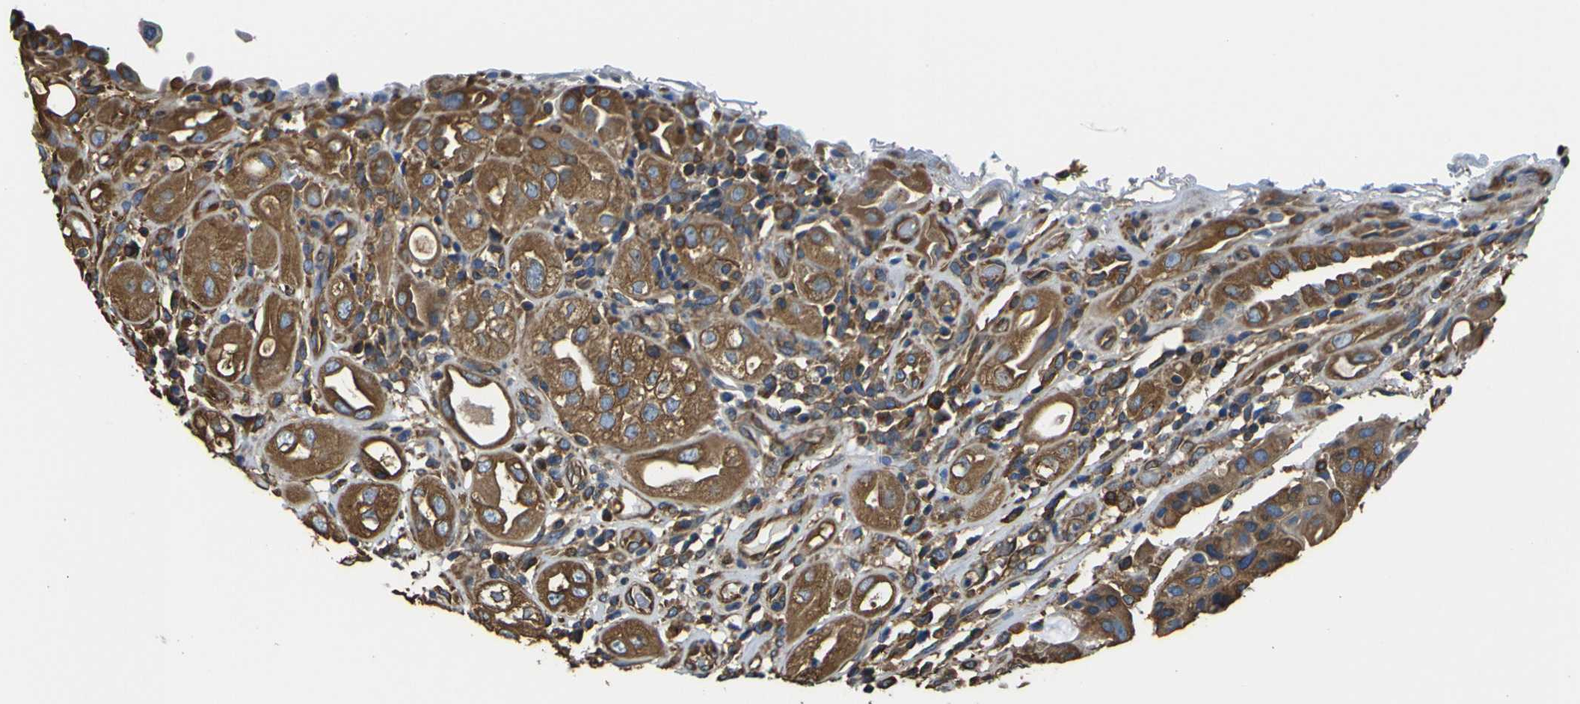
{"staining": {"intensity": "moderate", "quantity": ">75%", "location": "cytoplasmic/membranous"}, "tissue": "urothelial cancer", "cell_type": "Tumor cells", "image_type": "cancer", "snomed": [{"axis": "morphology", "description": "Urothelial carcinoma, High grade"}, {"axis": "topography", "description": "Urinary bladder"}], "caption": "This is an image of IHC staining of urothelial carcinoma (high-grade), which shows moderate expression in the cytoplasmic/membranous of tumor cells.", "gene": "TUBB", "patient": {"sex": "female", "age": 64}}